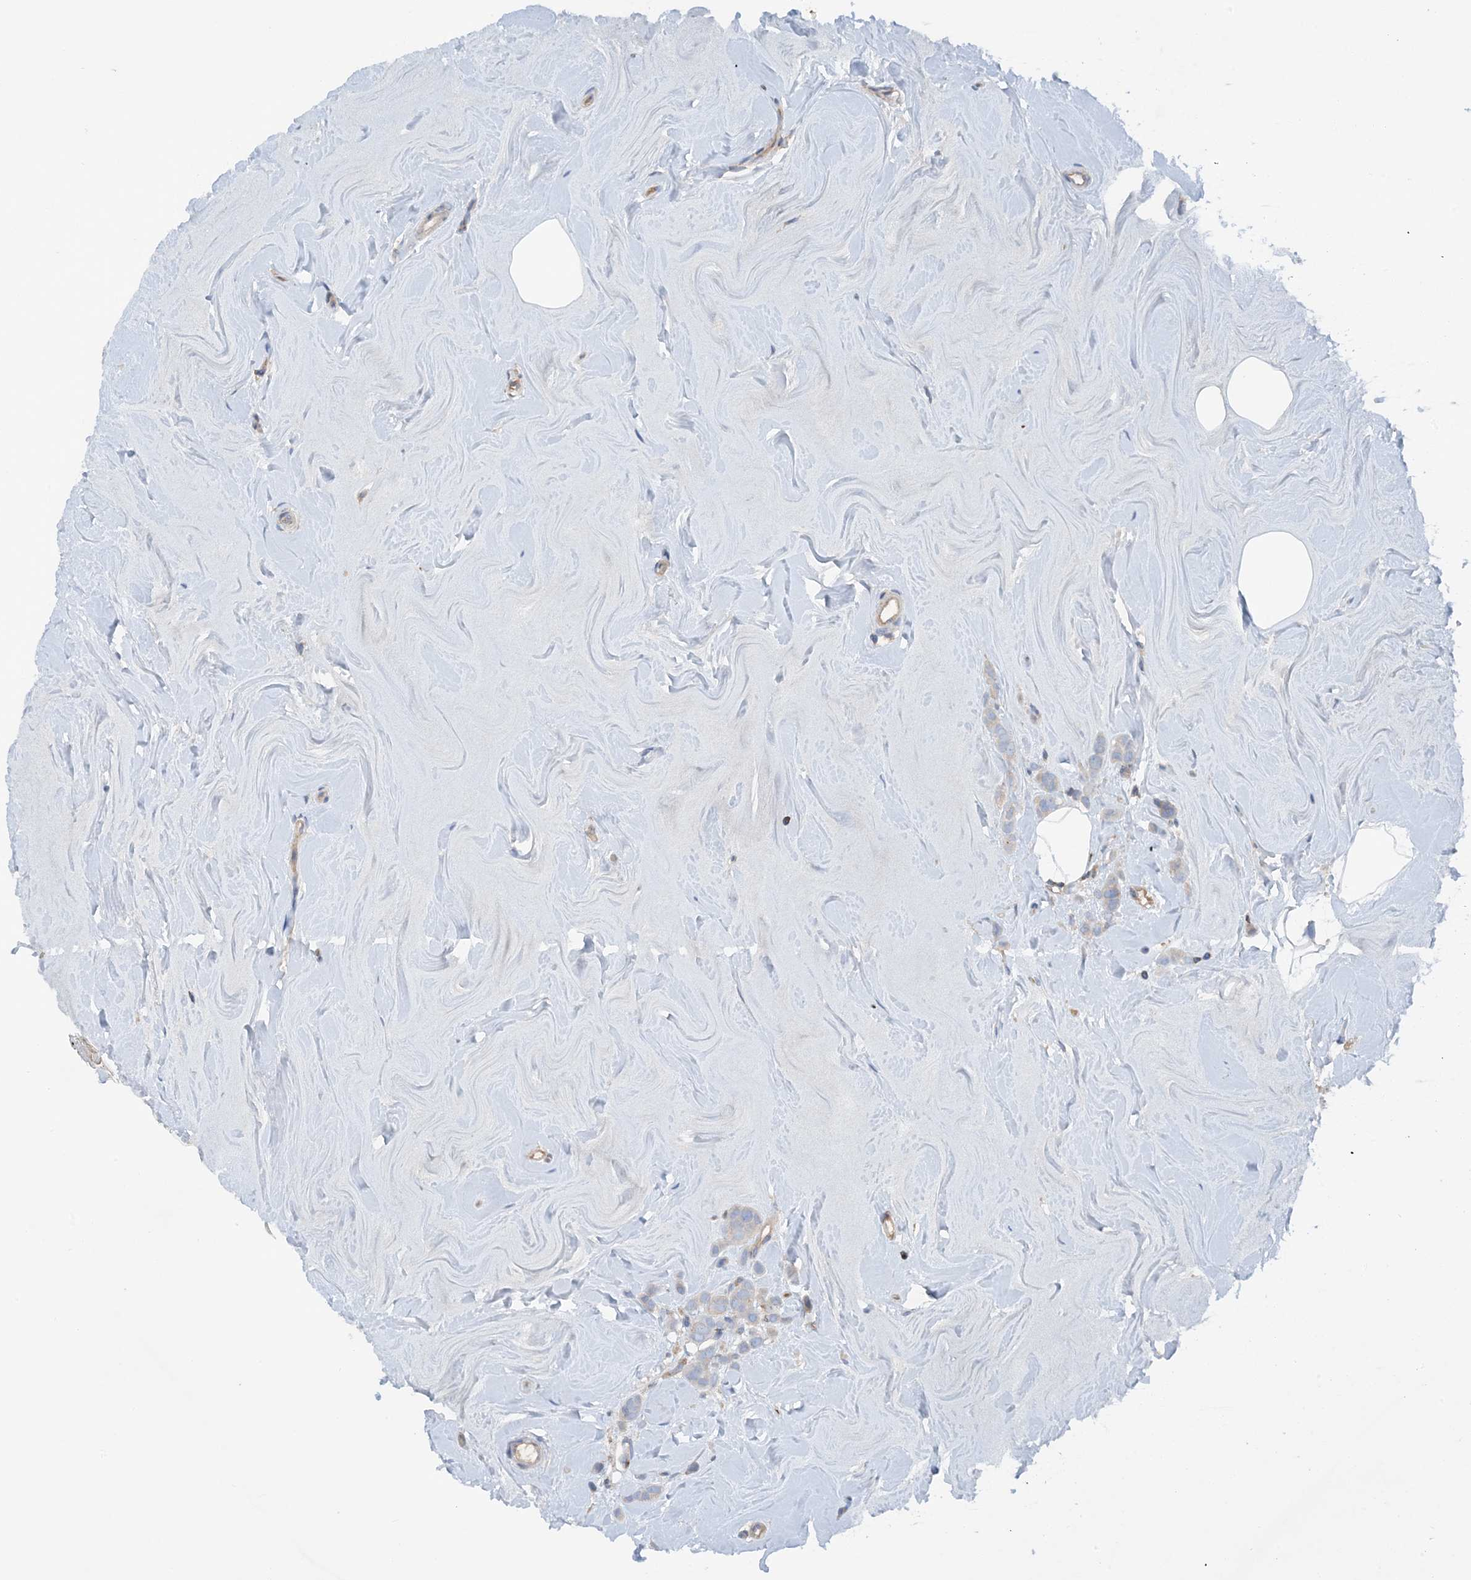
{"staining": {"intensity": "negative", "quantity": "none", "location": "none"}, "tissue": "breast cancer", "cell_type": "Tumor cells", "image_type": "cancer", "snomed": [{"axis": "morphology", "description": "Lobular carcinoma"}, {"axis": "topography", "description": "Breast"}], "caption": "An immunohistochemistry (IHC) histopathology image of breast lobular carcinoma is shown. There is no staining in tumor cells of breast lobular carcinoma.", "gene": "PHACTR2", "patient": {"sex": "female", "age": 47}}